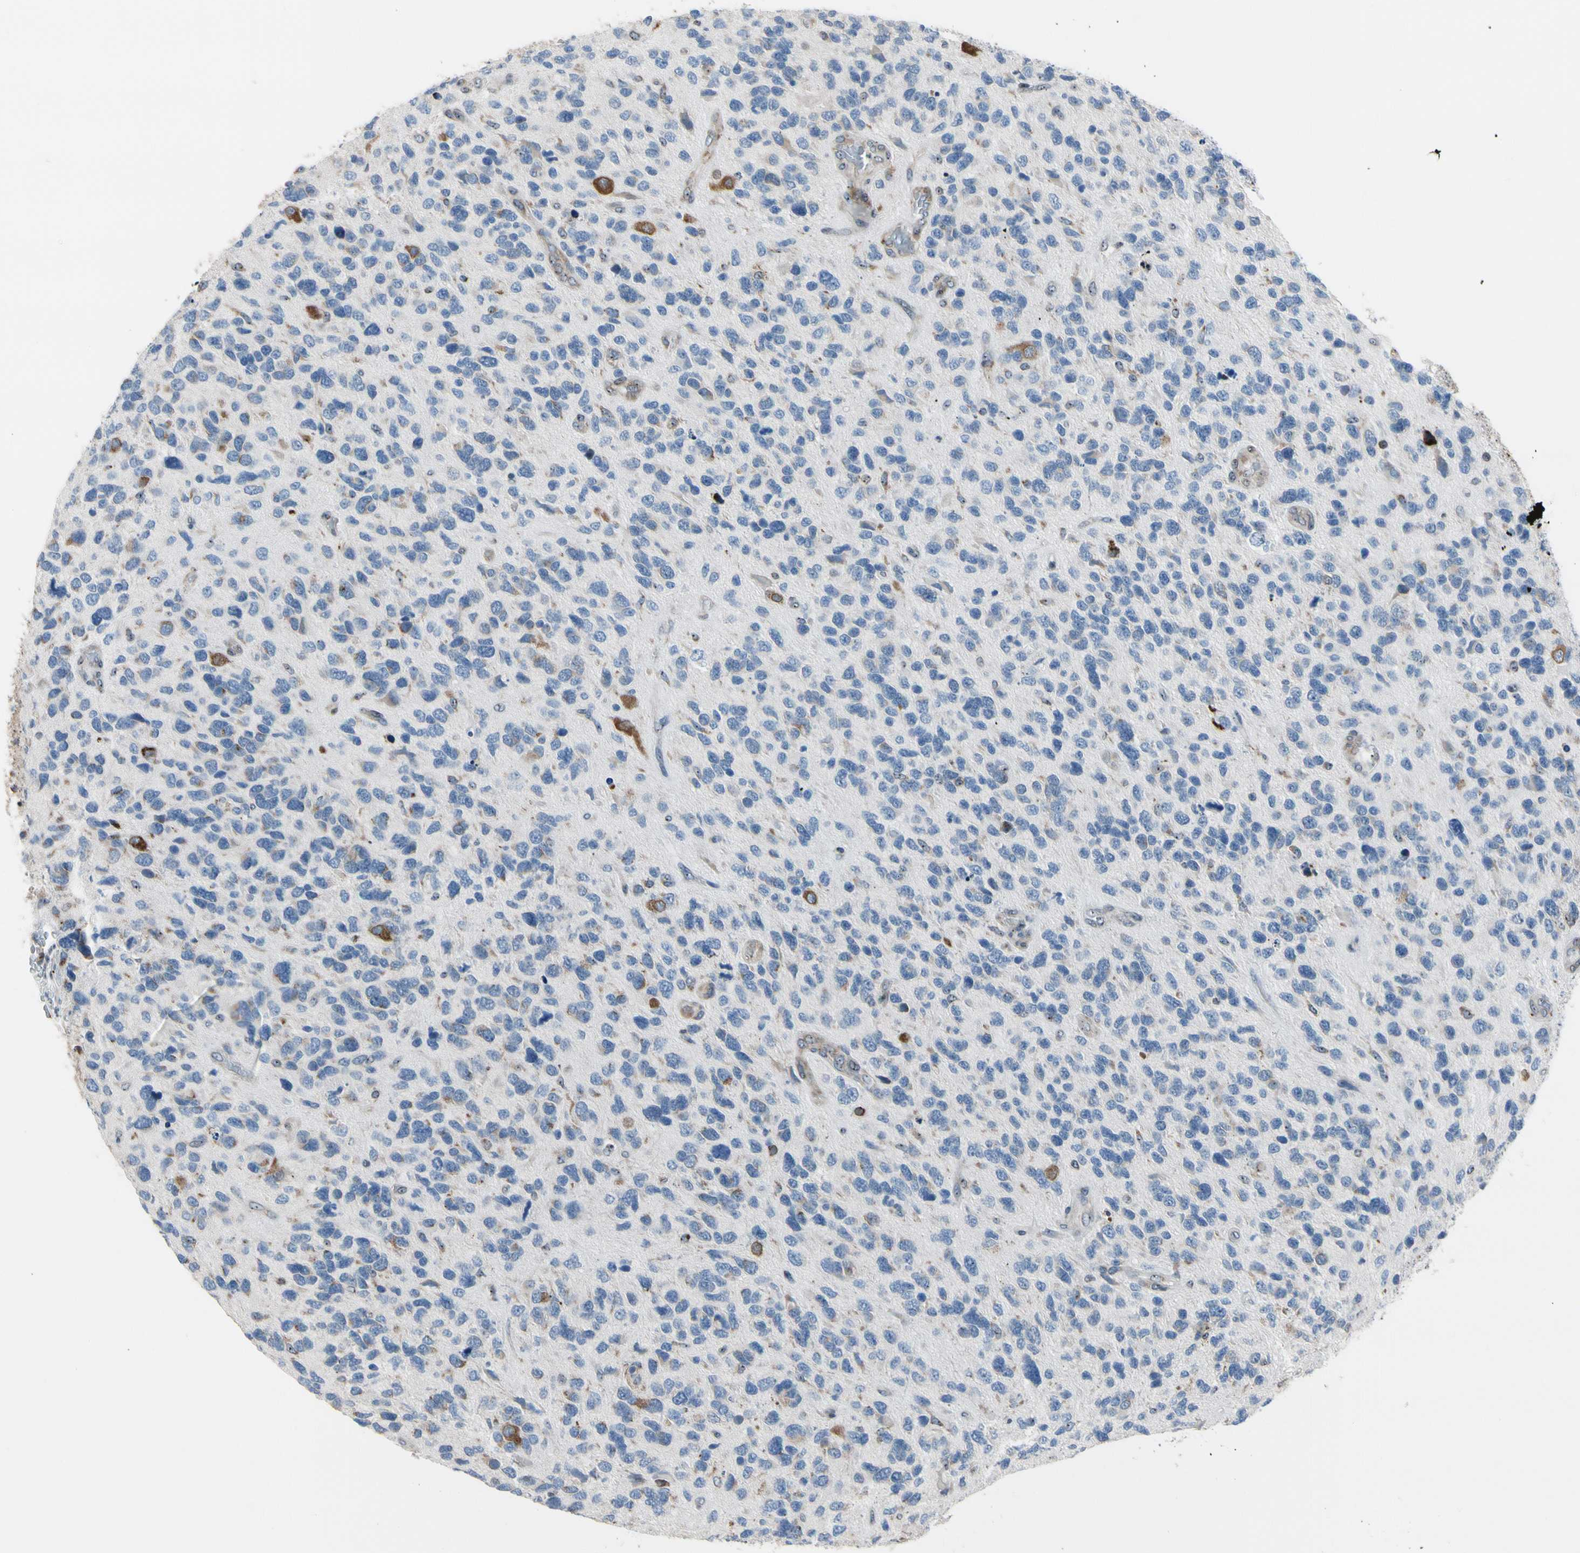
{"staining": {"intensity": "weak", "quantity": "<25%", "location": "cytoplasmic/membranous"}, "tissue": "glioma", "cell_type": "Tumor cells", "image_type": "cancer", "snomed": [{"axis": "morphology", "description": "Glioma, malignant, High grade"}, {"axis": "topography", "description": "Brain"}], "caption": "A histopathology image of human glioma is negative for staining in tumor cells.", "gene": "TMED7", "patient": {"sex": "female", "age": 58}}